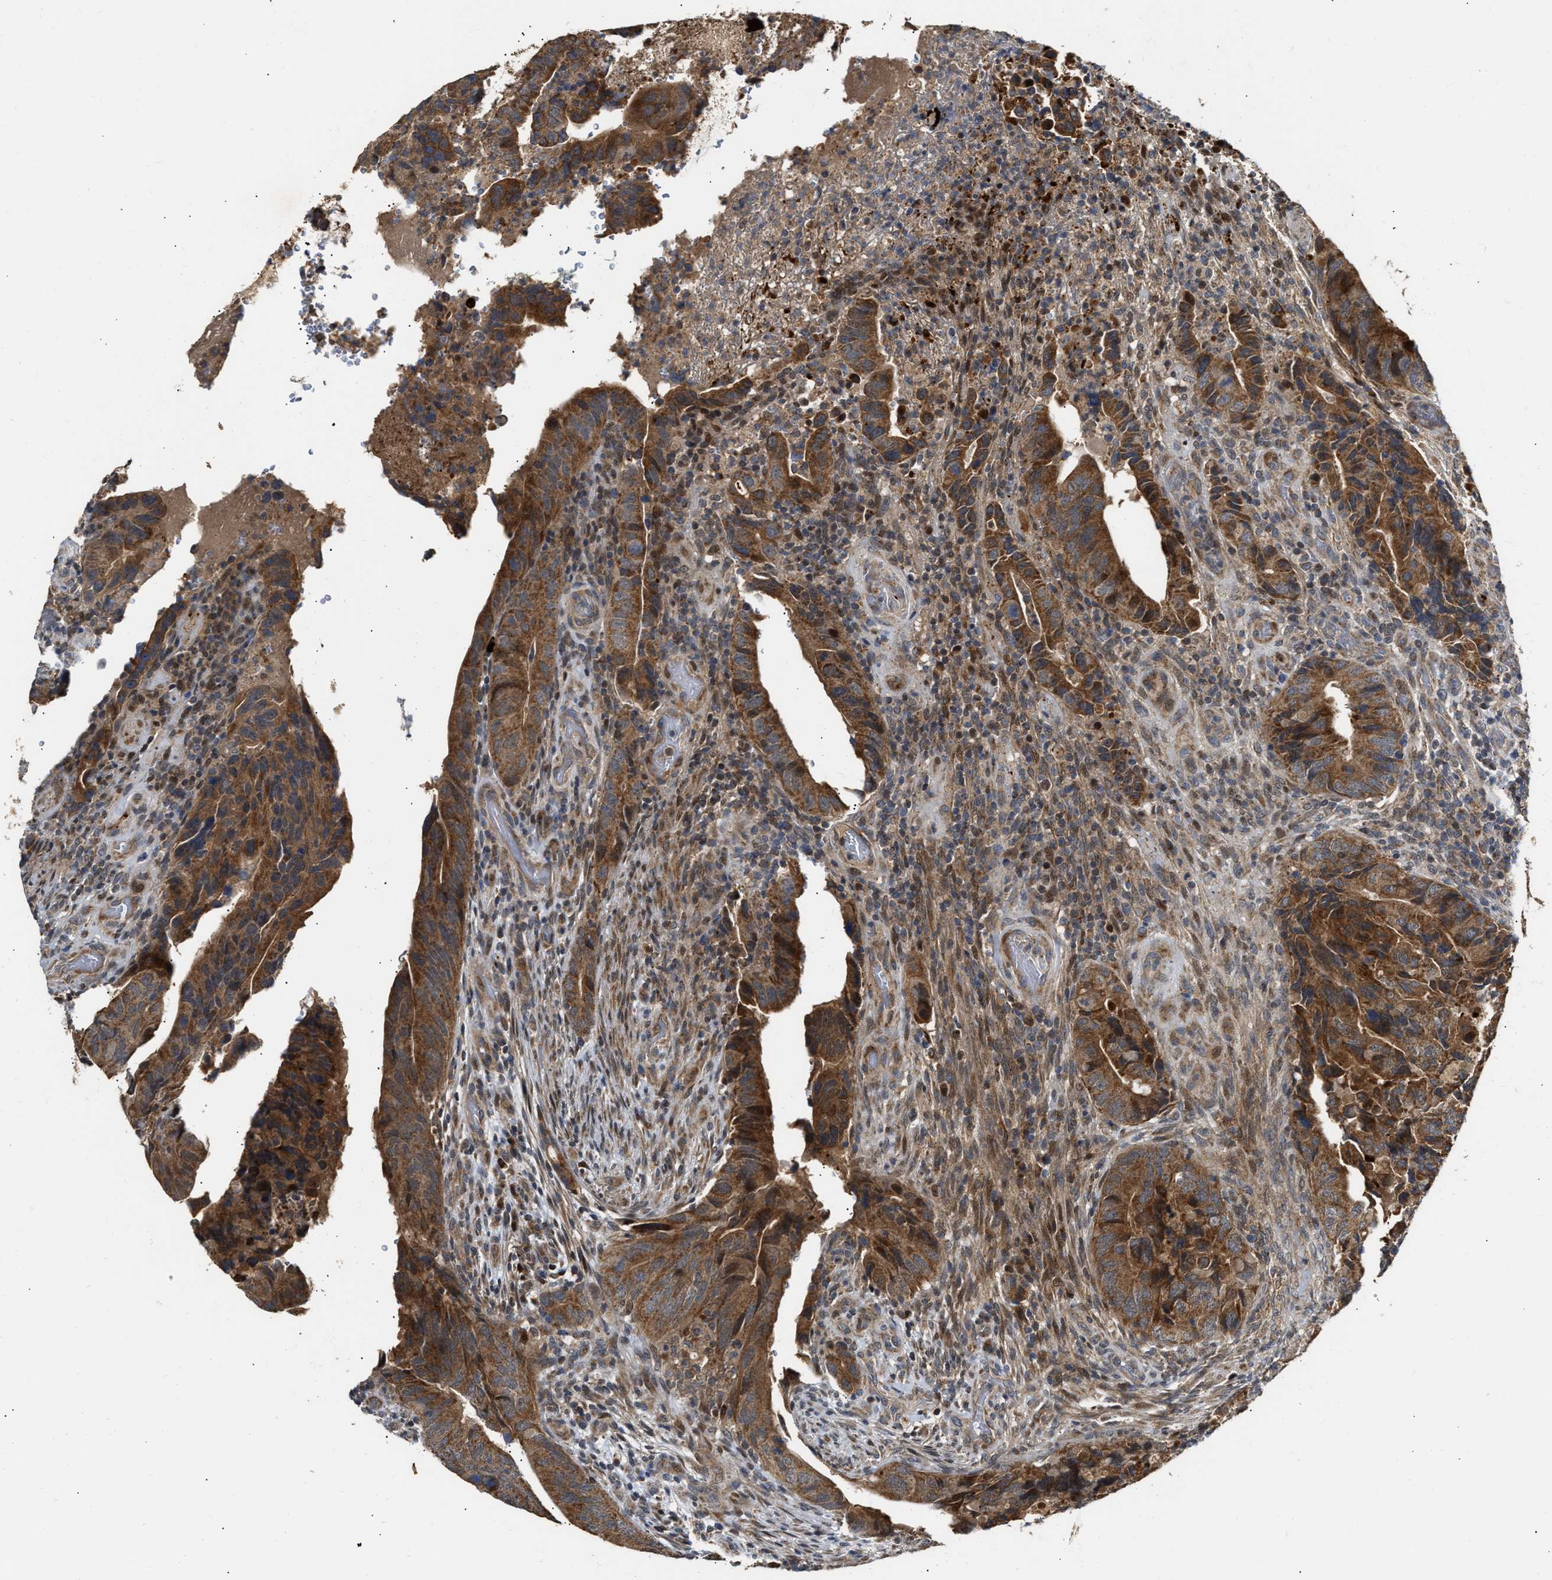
{"staining": {"intensity": "strong", "quantity": ">75%", "location": "cytoplasmic/membranous"}, "tissue": "colorectal cancer", "cell_type": "Tumor cells", "image_type": "cancer", "snomed": [{"axis": "morphology", "description": "Normal tissue, NOS"}, {"axis": "morphology", "description": "Adenocarcinoma, NOS"}, {"axis": "topography", "description": "Colon"}], "caption": "This image demonstrates colorectal cancer stained with immunohistochemistry to label a protein in brown. The cytoplasmic/membranous of tumor cells show strong positivity for the protein. Nuclei are counter-stained blue.", "gene": "EXTL2", "patient": {"sex": "male", "age": 56}}